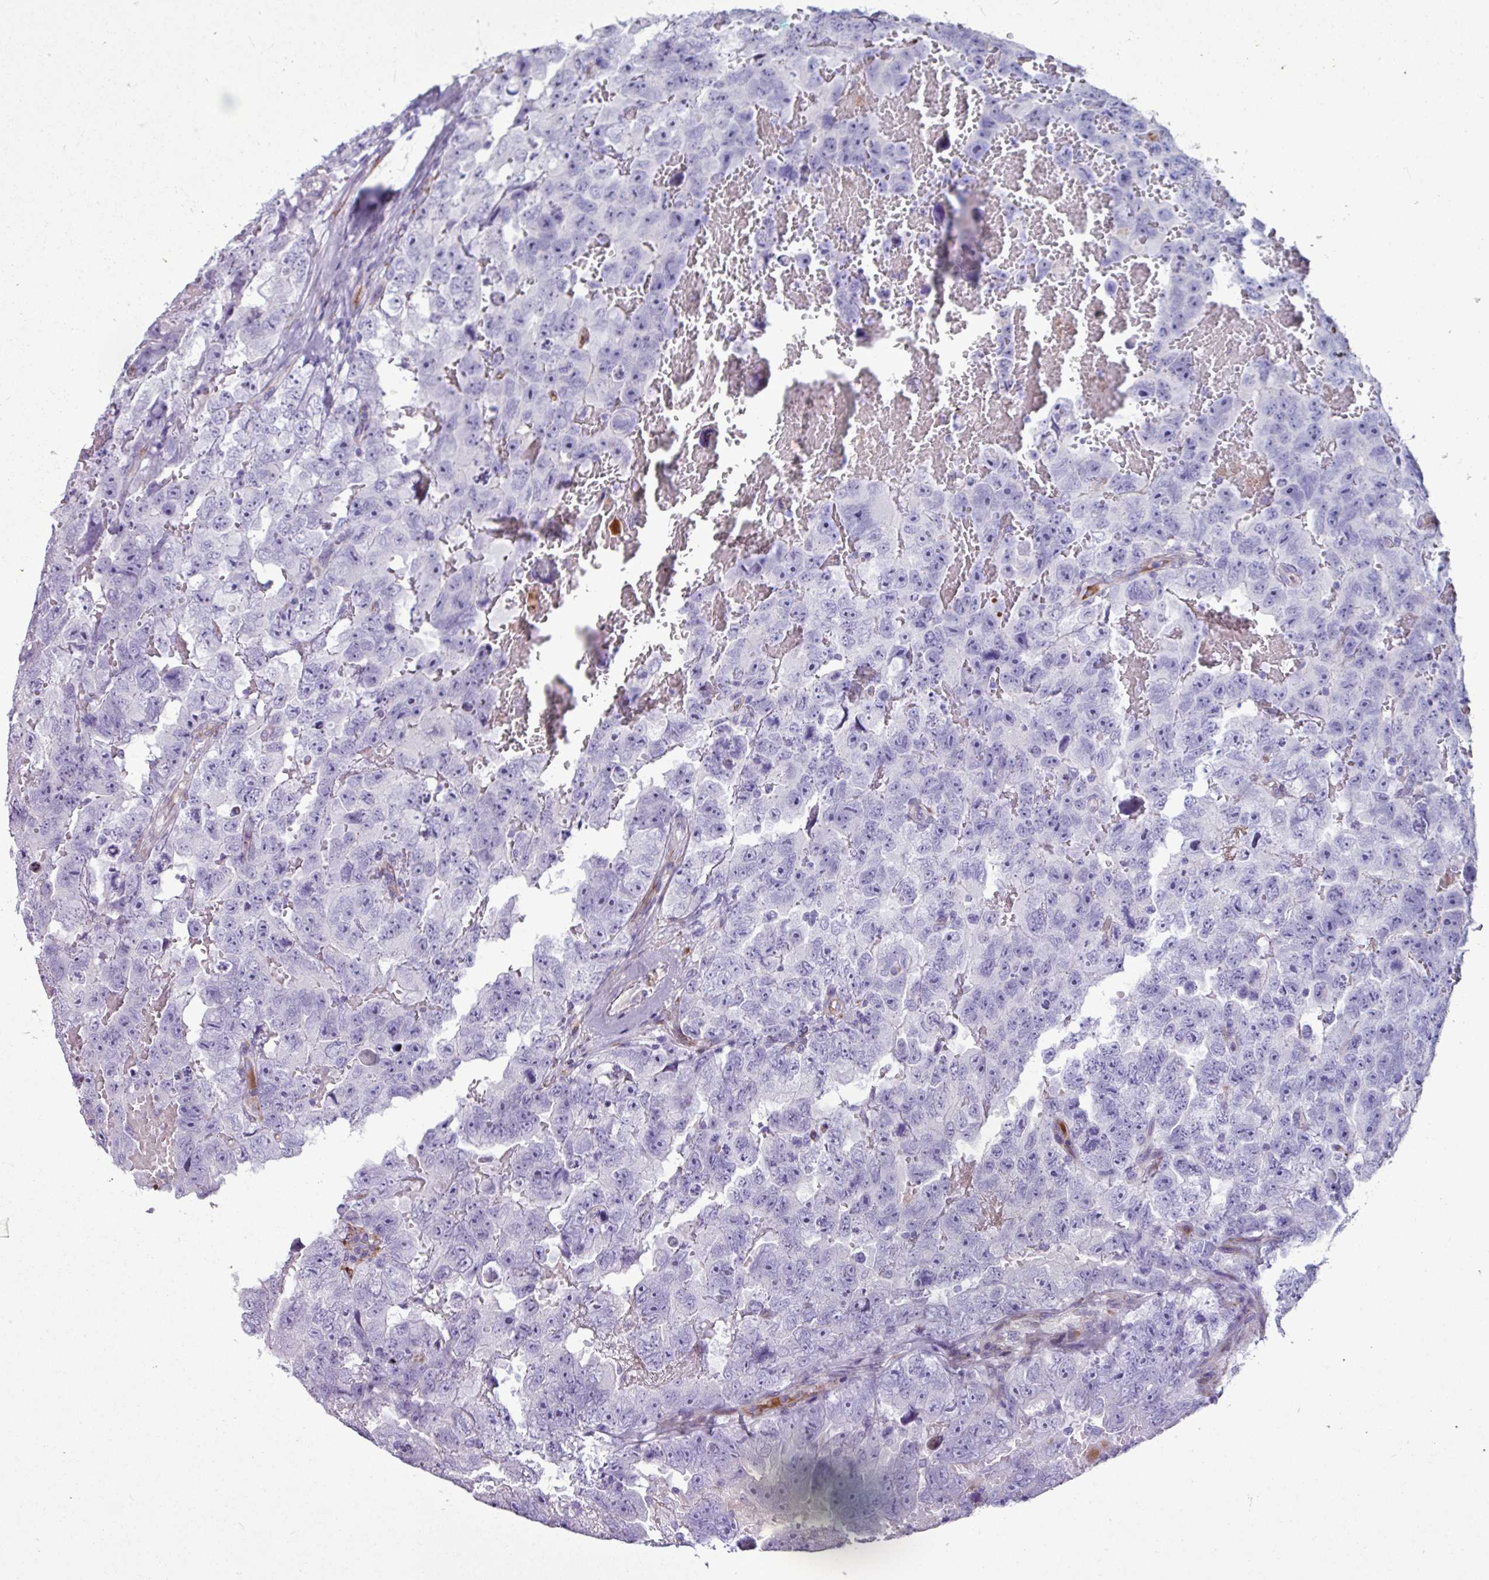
{"staining": {"intensity": "negative", "quantity": "none", "location": "none"}, "tissue": "testis cancer", "cell_type": "Tumor cells", "image_type": "cancer", "snomed": [{"axis": "morphology", "description": "Carcinoma, Embryonal, NOS"}, {"axis": "topography", "description": "Testis"}], "caption": "The immunohistochemistry photomicrograph has no significant staining in tumor cells of testis embryonal carcinoma tissue.", "gene": "PPP1R35", "patient": {"sex": "male", "age": 45}}